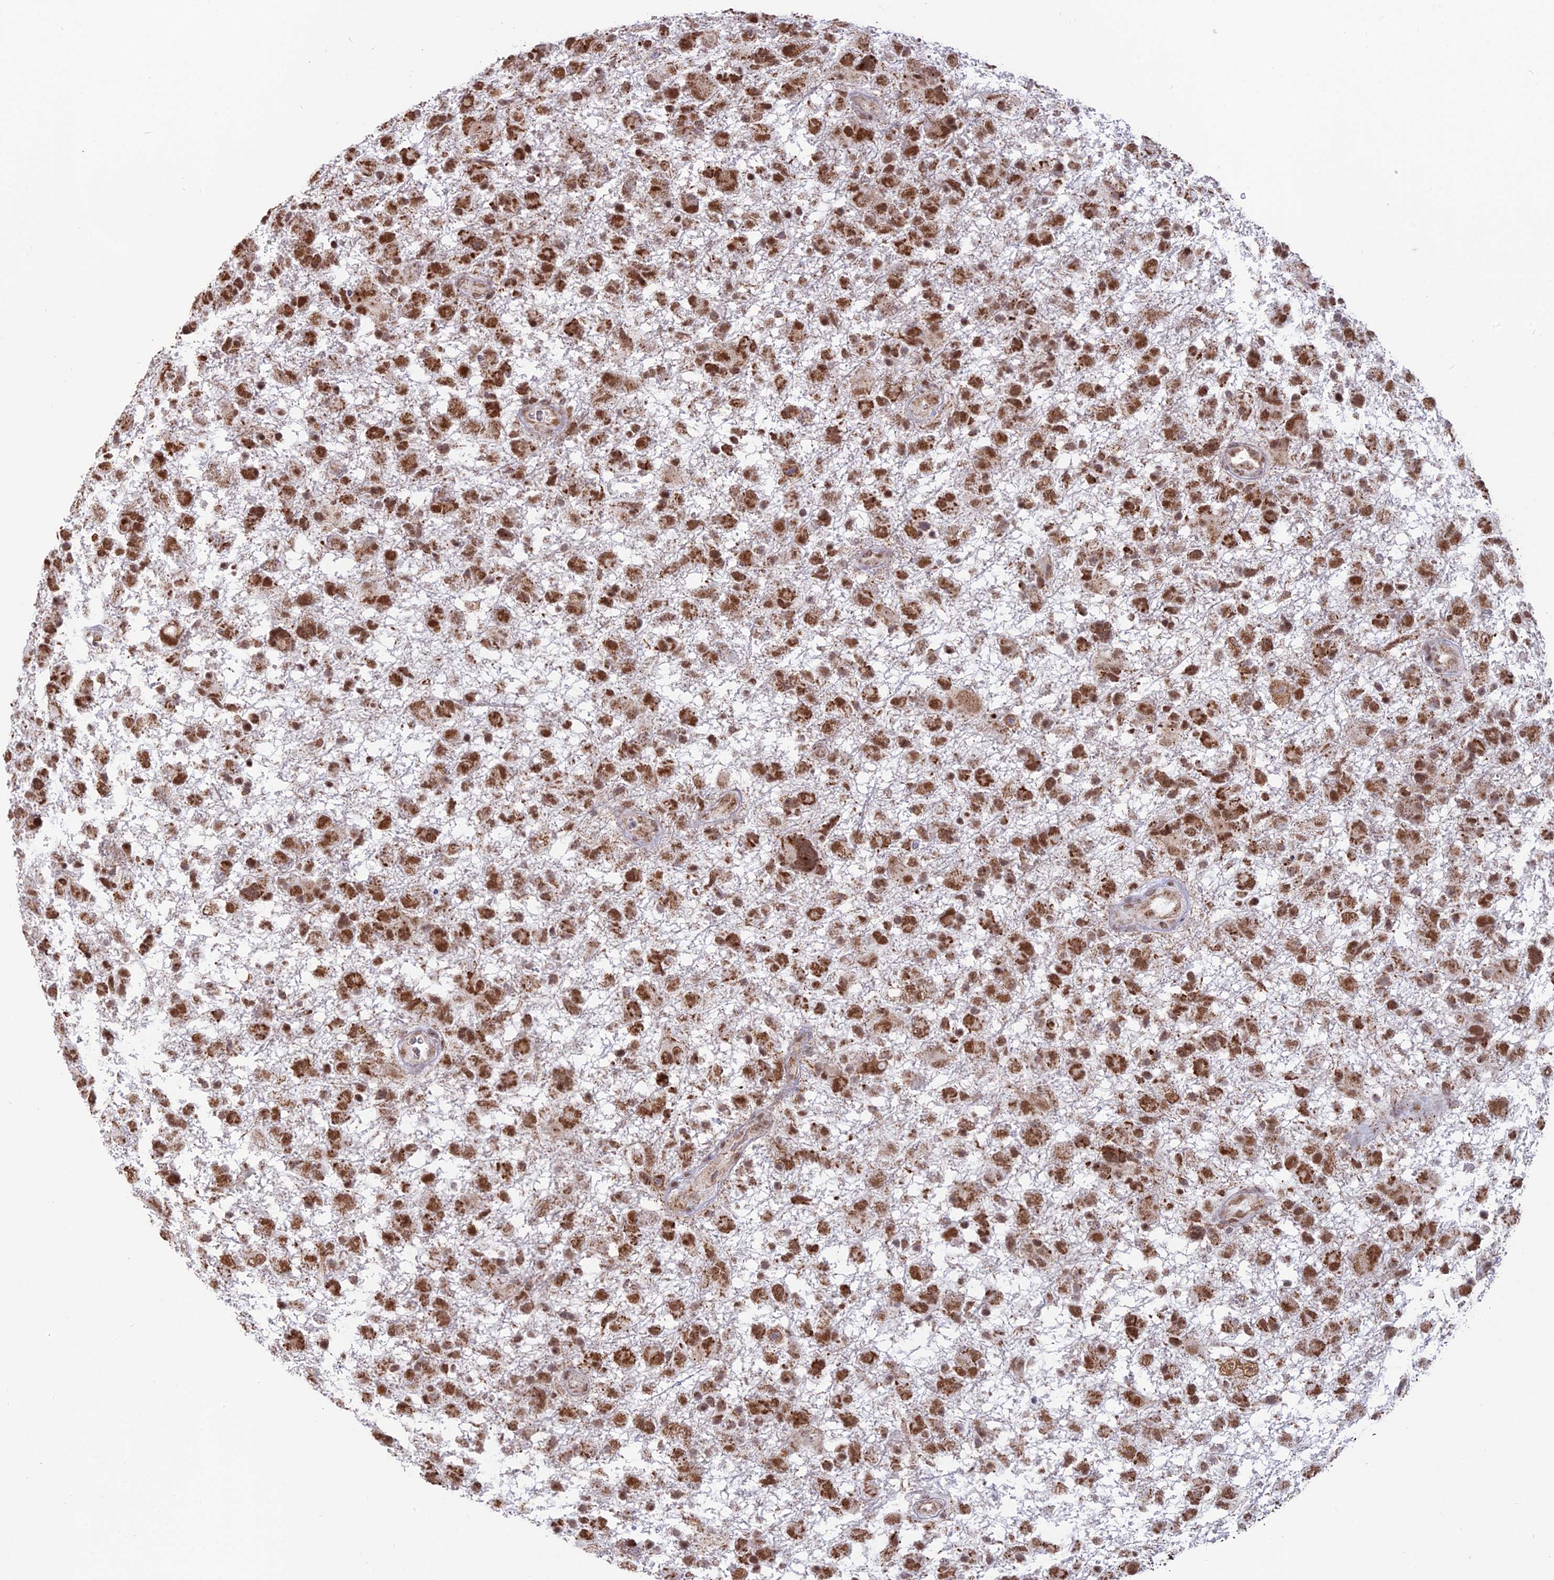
{"staining": {"intensity": "moderate", "quantity": ">75%", "location": "nuclear"}, "tissue": "glioma", "cell_type": "Tumor cells", "image_type": "cancer", "snomed": [{"axis": "morphology", "description": "Glioma, malignant, High grade"}, {"axis": "topography", "description": "Brain"}], "caption": "The micrograph exhibits staining of malignant high-grade glioma, revealing moderate nuclear protein expression (brown color) within tumor cells.", "gene": "ARHGAP40", "patient": {"sex": "male", "age": 61}}